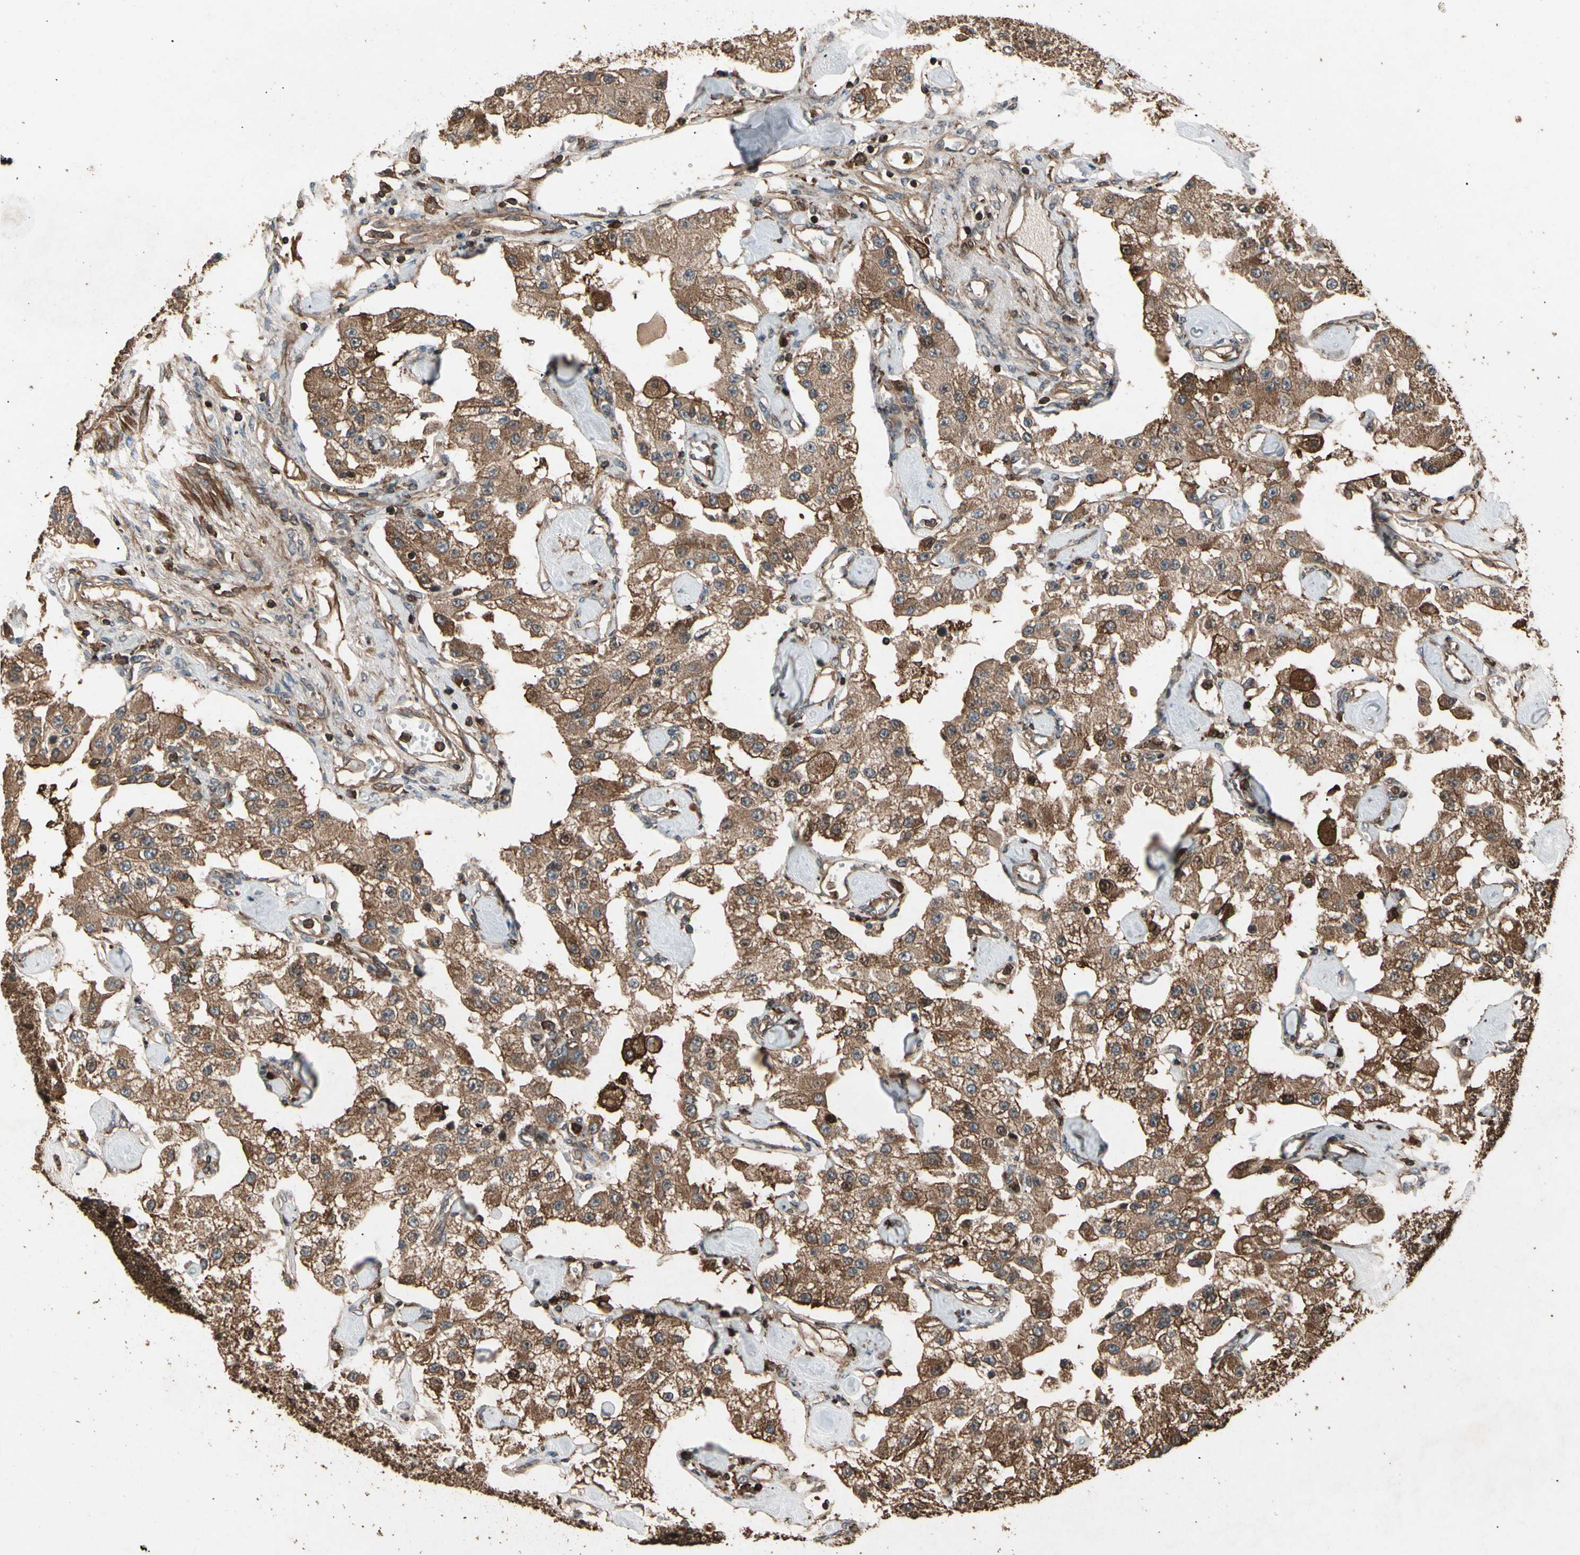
{"staining": {"intensity": "strong", "quantity": ">75%", "location": "cytoplasmic/membranous"}, "tissue": "carcinoid", "cell_type": "Tumor cells", "image_type": "cancer", "snomed": [{"axis": "morphology", "description": "Carcinoid, malignant, NOS"}, {"axis": "topography", "description": "Pancreas"}], "caption": "Protein expression analysis of human carcinoid reveals strong cytoplasmic/membranous staining in approximately >75% of tumor cells. (DAB (3,3'-diaminobenzidine) IHC, brown staining for protein, blue staining for nuclei).", "gene": "AGBL2", "patient": {"sex": "male", "age": 41}}